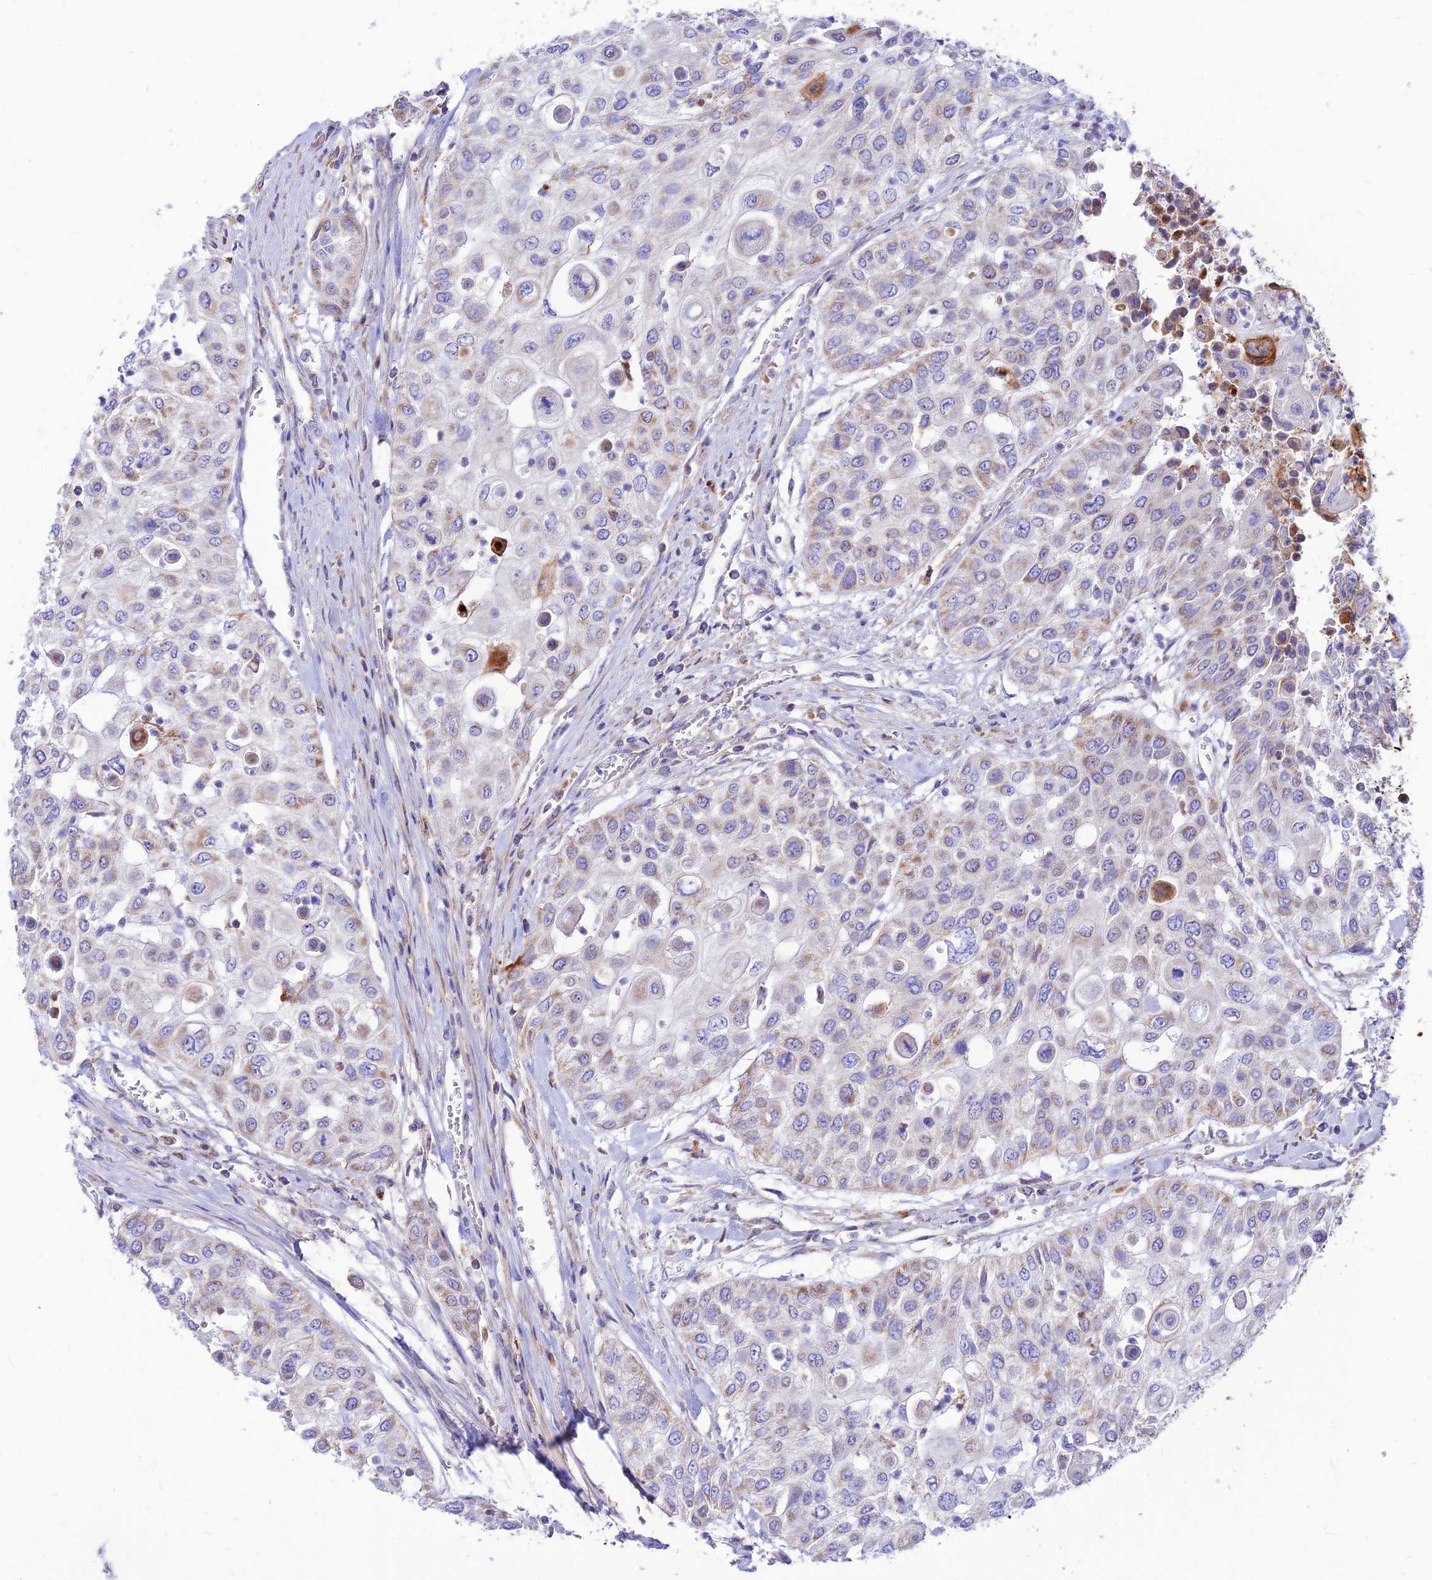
{"staining": {"intensity": "weak", "quantity": "<25%", "location": "cytoplasmic/membranous"}, "tissue": "urothelial cancer", "cell_type": "Tumor cells", "image_type": "cancer", "snomed": [{"axis": "morphology", "description": "Urothelial carcinoma, High grade"}, {"axis": "topography", "description": "Urinary bladder"}], "caption": "Immunohistochemical staining of urothelial cancer shows no significant positivity in tumor cells.", "gene": "ECI1", "patient": {"sex": "female", "age": 79}}